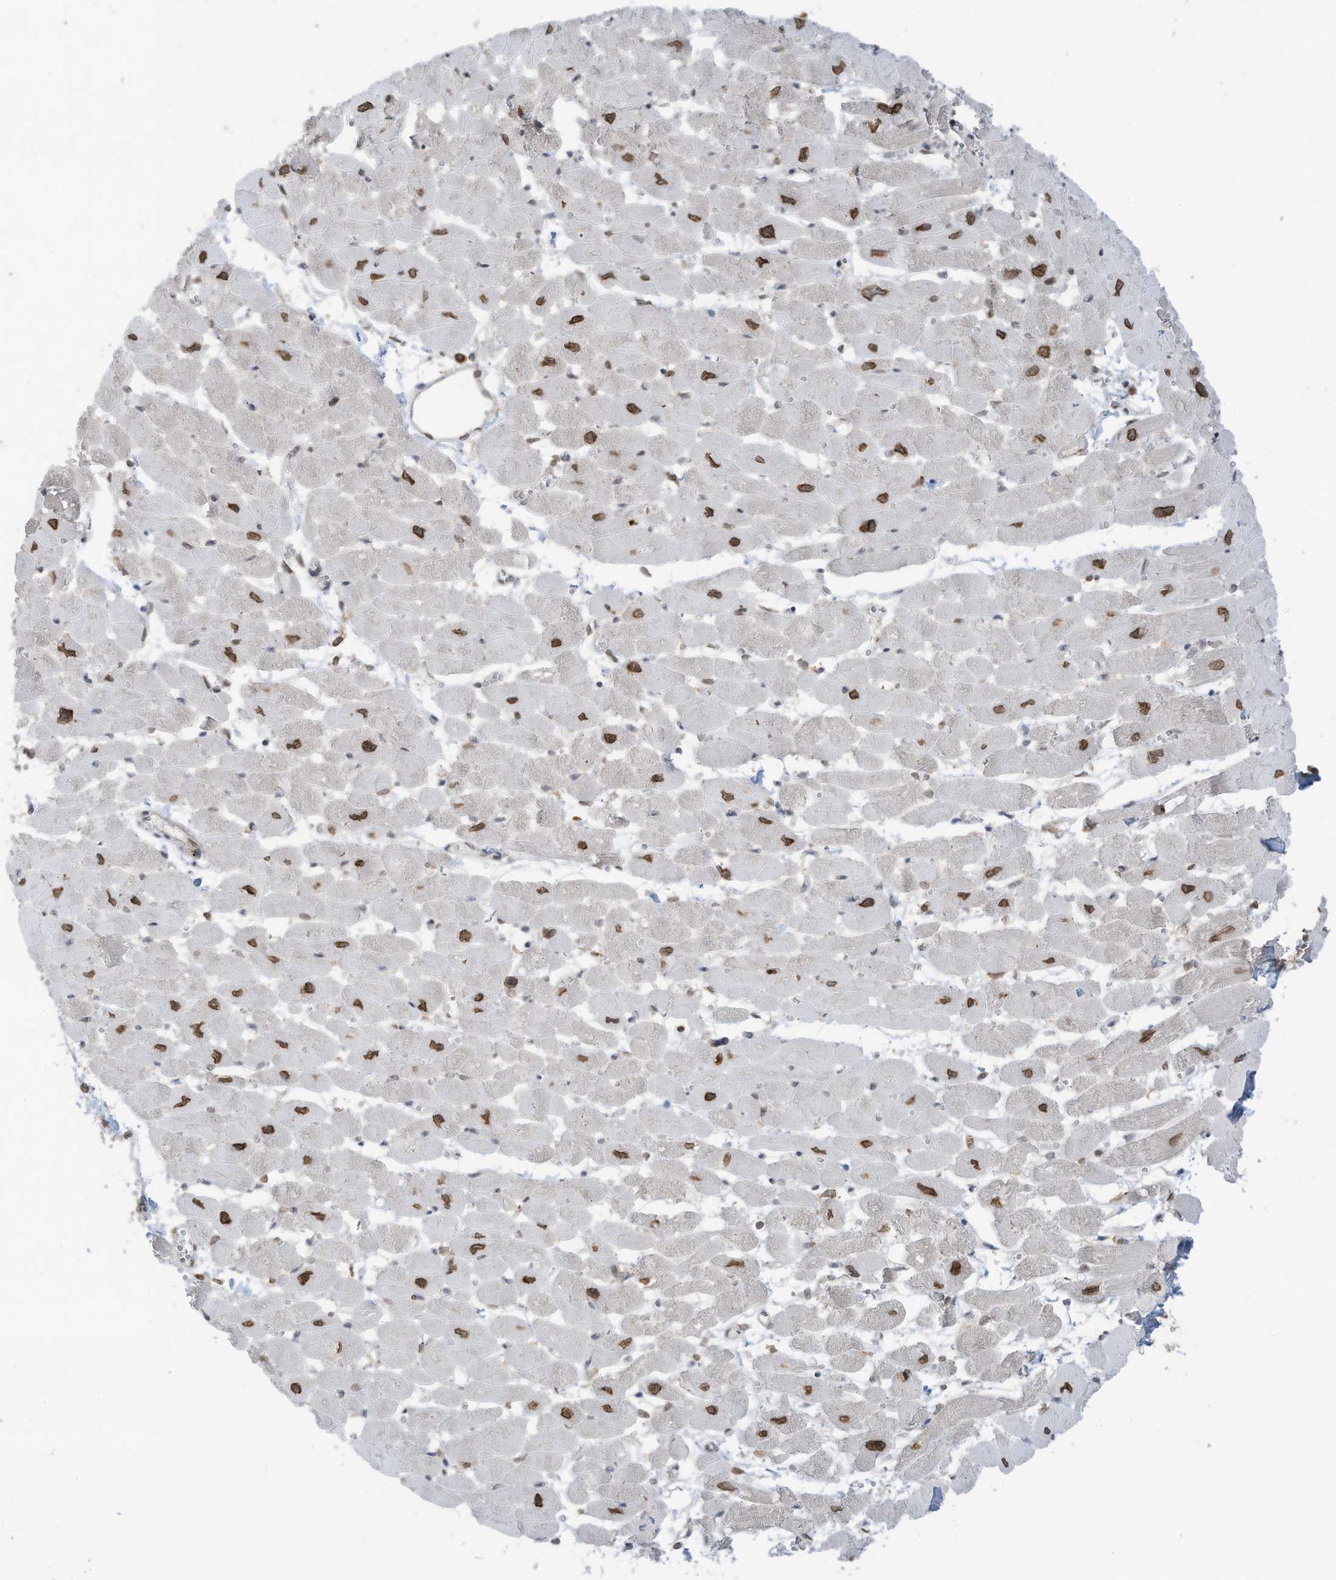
{"staining": {"intensity": "moderate", "quantity": ">75%", "location": "nuclear"}, "tissue": "heart muscle", "cell_type": "Cardiomyocytes", "image_type": "normal", "snomed": [{"axis": "morphology", "description": "Normal tissue, NOS"}, {"axis": "topography", "description": "Heart"}], "caption": "Protein expression analysis of unremarkable human heart muscle reveals moderate nuclear positivity in approximately >75% of cardiomyocytes.", "gene": "KPNB1", "patient": {"sex": "female", "age": 54}}